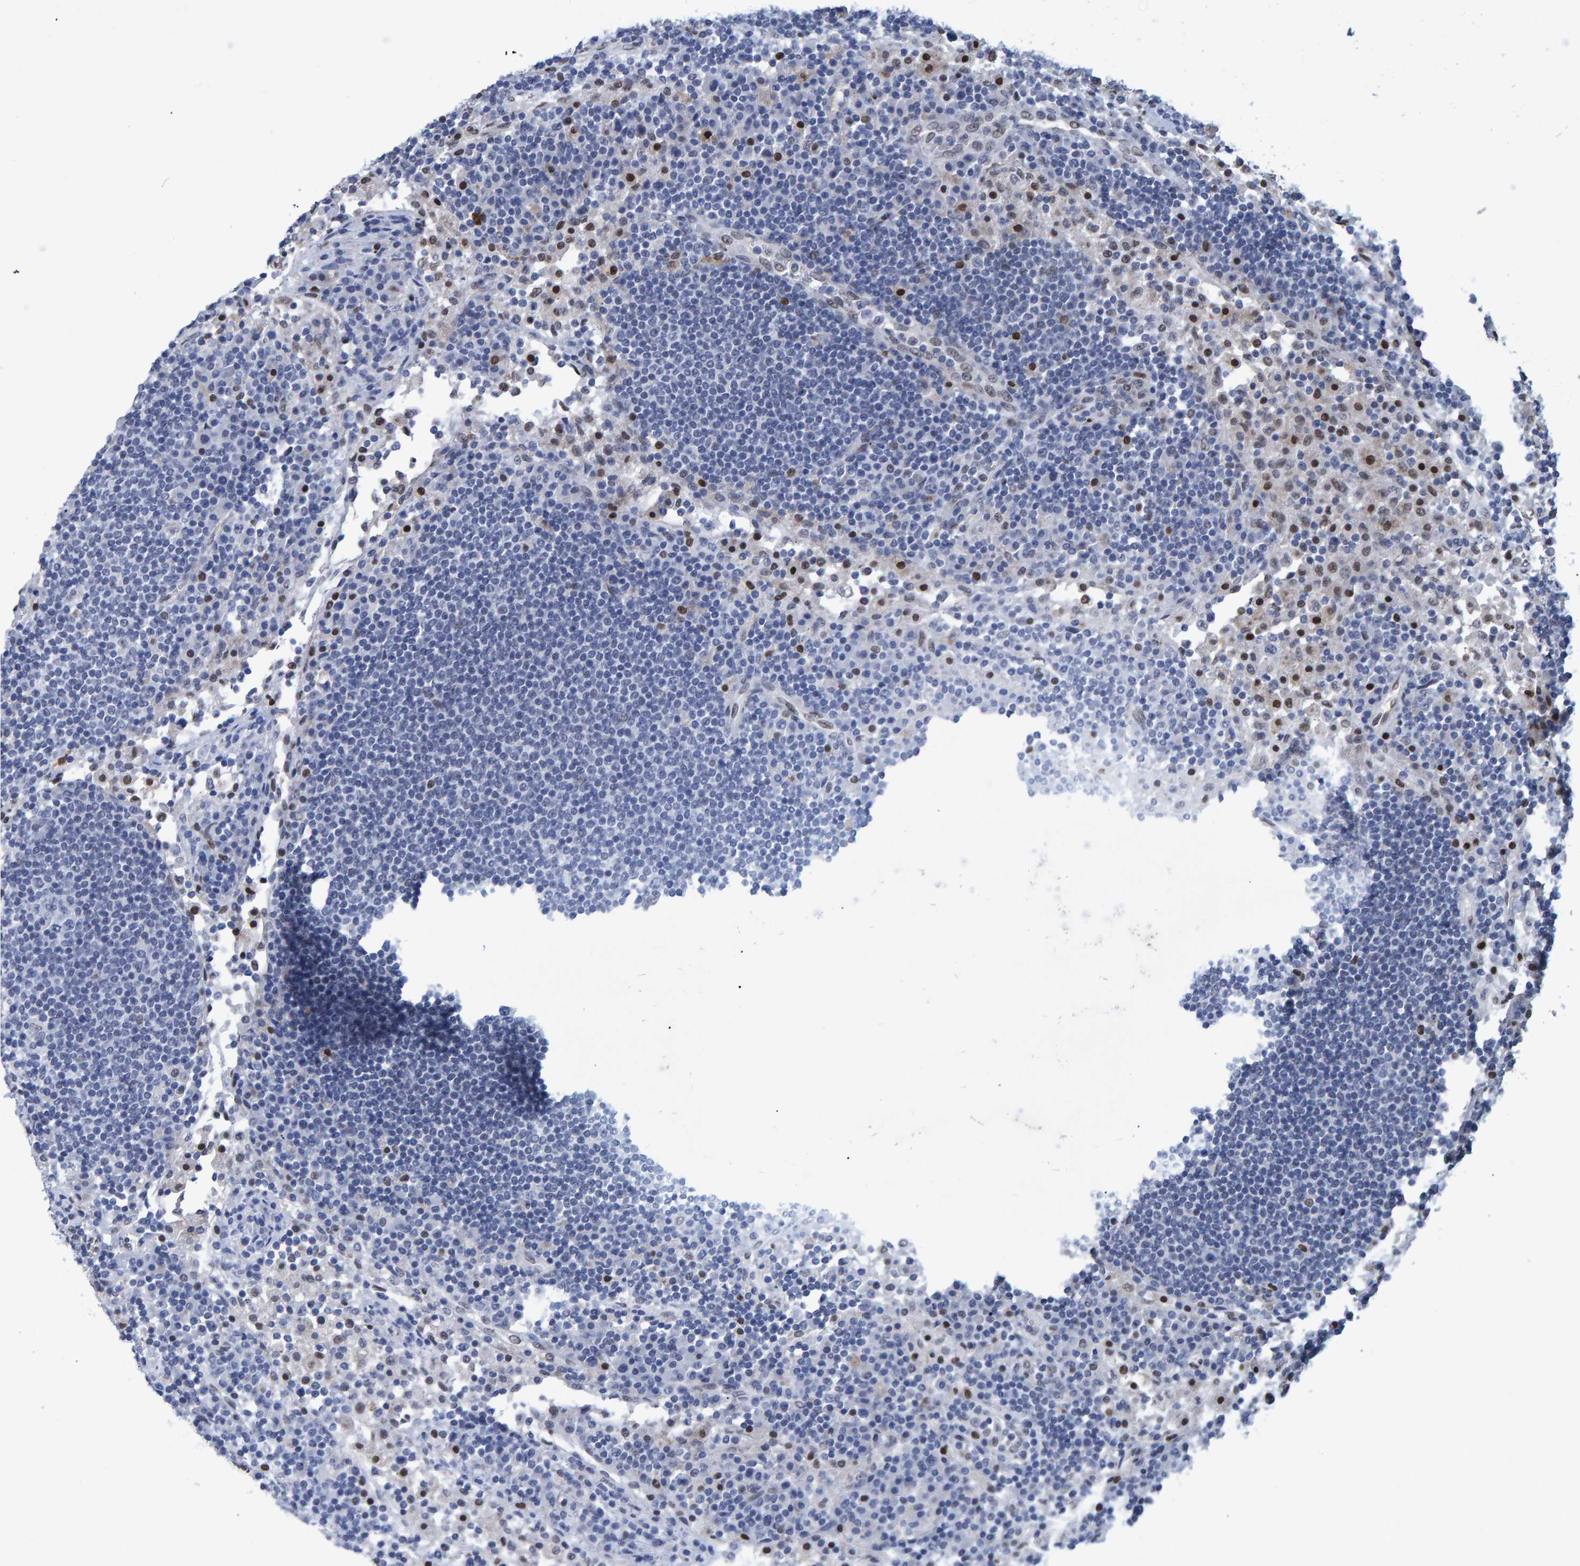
{"staining": {"intensity": "moderate", "quantity": "<25%", "location": "nuclear"}, "tissue": "lymph node", "cell_type": "Non-germinal center cells", "image_type": "normal", "snomed": [{"axis": "morphology", "description": "Normal tissue, NOS"}, {"axis": "topography", "description": "Lymph node"}], "caption": "Lymph node stained with DAB immunohistochemistry displays low levels of moderate nuclear expression in about <25% of non-germinal center cells.", "gene": "QKI", "patient": {"sex": "female", "age": 53}}